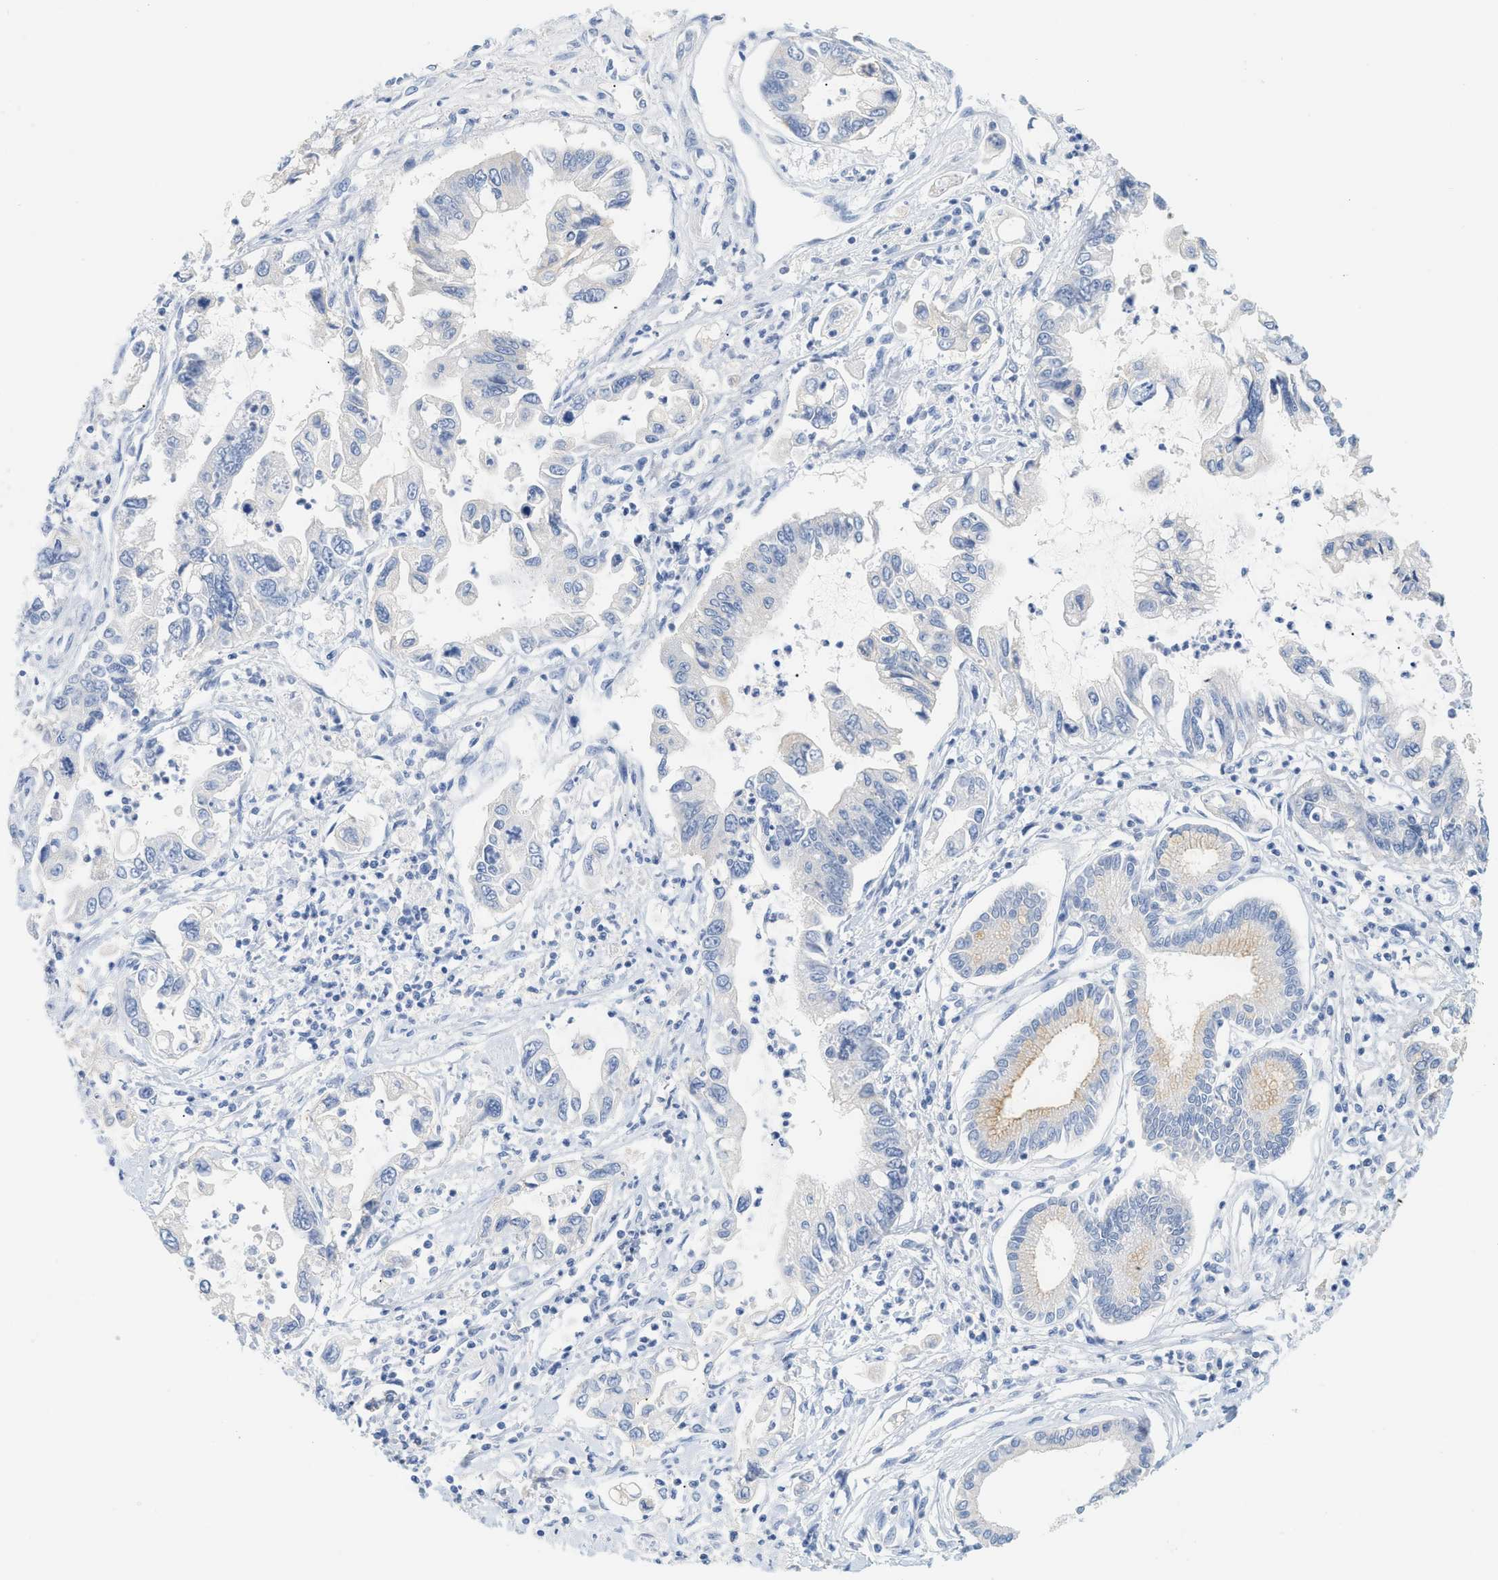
{"staining": {"intensity": "weak", "quantity": "<25%", "location": "cytoplasmic/membranous"}, "tissue": "pancreatic cancer", "cell_type": "Tumor cells", "image_type": "cancer", "snomed": [{"axis": "morphology", "description": "Adenocarcinoma, NOS"}, {"axis": "topography", "description": "Pancreas"}], "caption": "Immunohistochemistry micrograph of human pancreatic cancer stained for a protein (brown), which displays no positivity in tumor cells.", "gene": "PAPPA", "patient": {"sex": "male", "age": 56}}